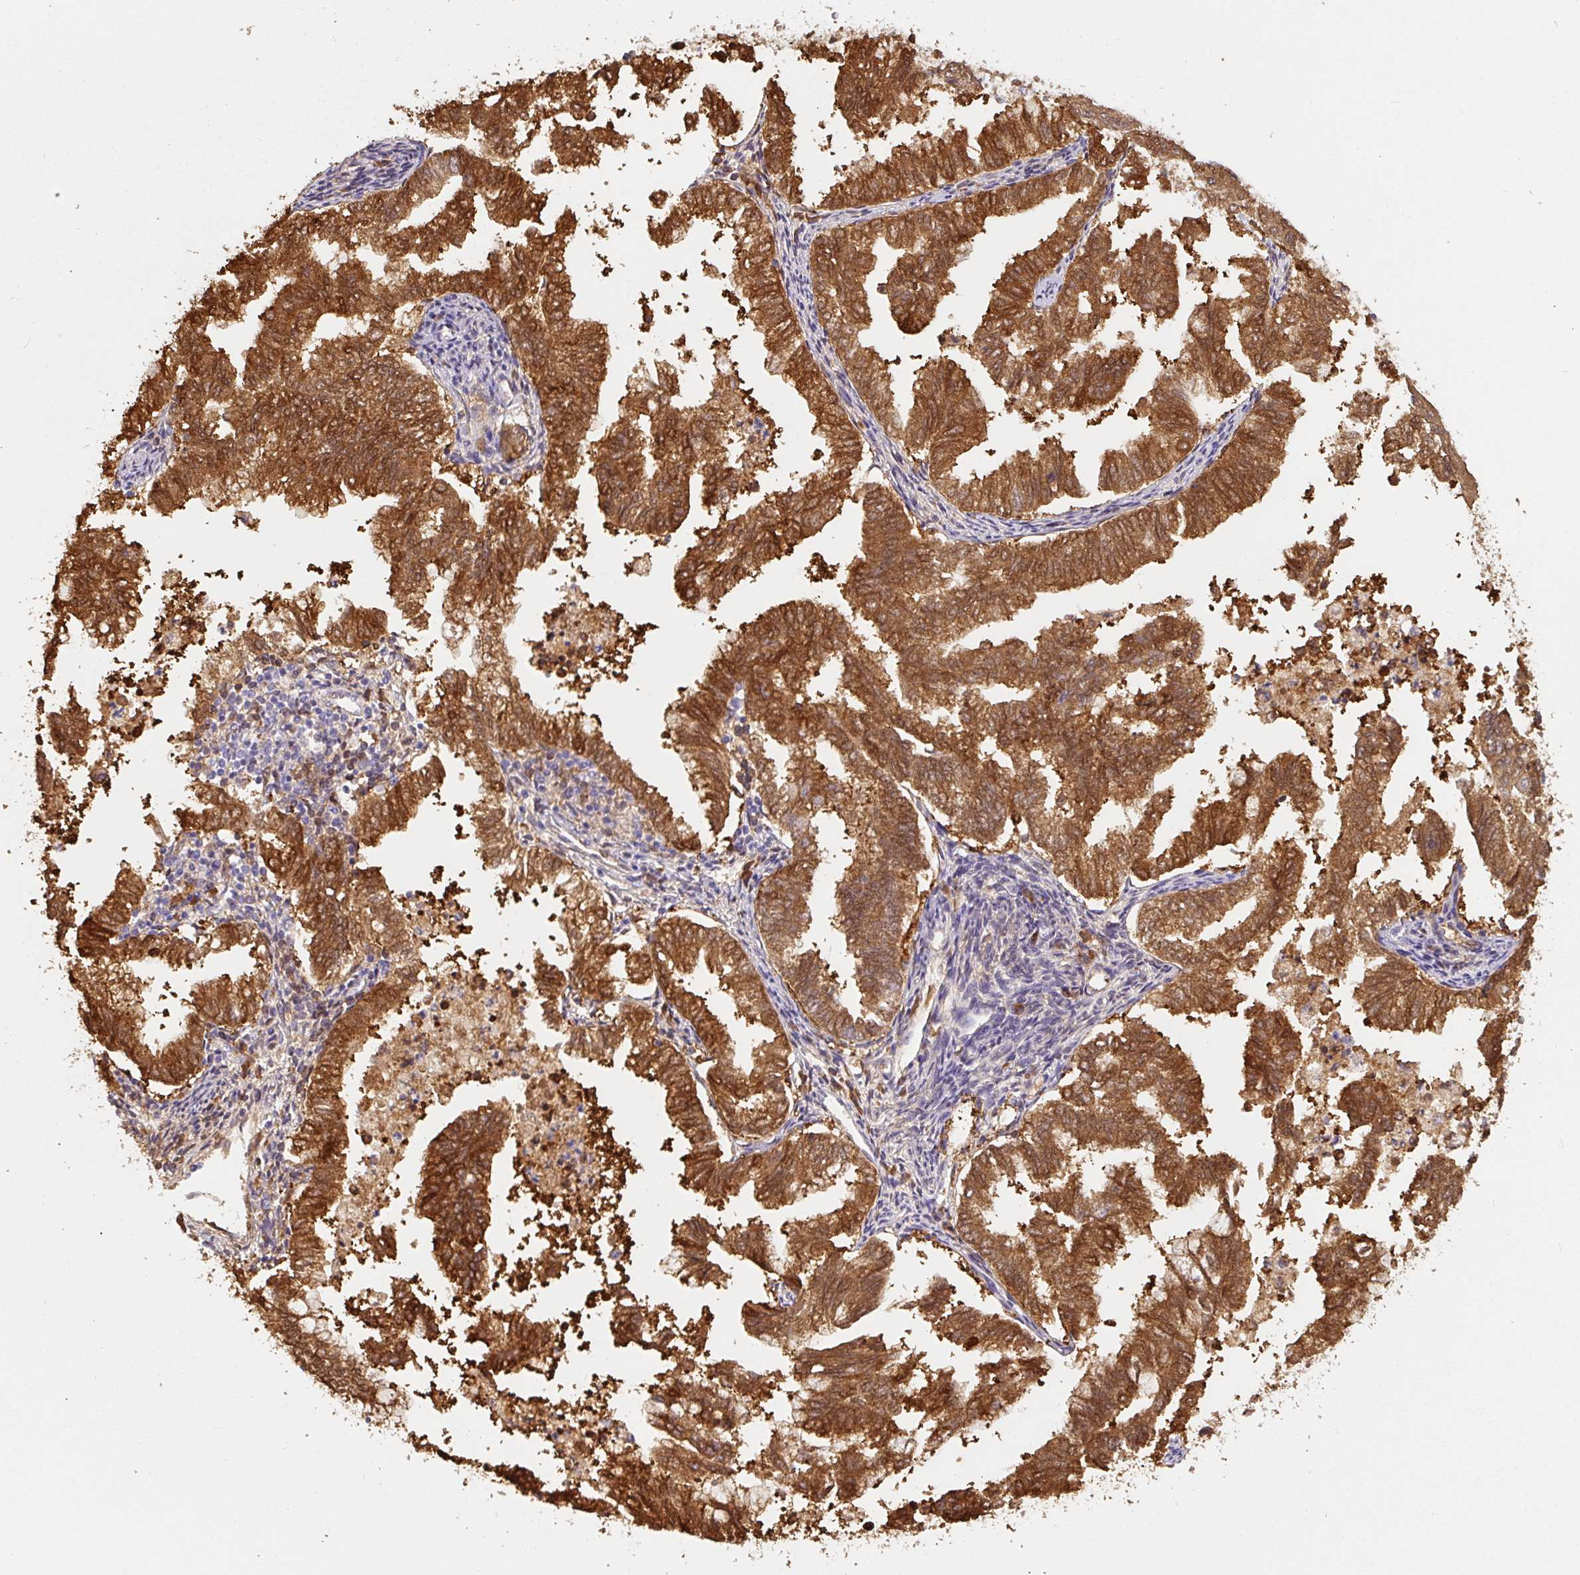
{"staining": {"intensity": "strong", "quantity": ">75%", "location": "cytoplasmic/membranous,nuclear"}, "tissue": "endometrial cancer", "cell_type": "Tumor cells", "image_type": "cancer", "snomed": [{"axis": "morphology", "description": "Necrosis, NOS"}, {"axis": "morphology", "description": "Adenocarcinoma, NOS"}, {"axis": "topography", "description": "Endometrium"}], "caption": "IHC micrograph of neoplastic tissue: adenocarcinoma (endometrial) stained using immunohistochemistry reveals high levels of strong protein expression localized specifically in the cytoplasmic/membranous and nuclear of tumor cells, appearing as a cytoplasmic/membranous and nuclear brown color.", "gene": "ASRGL1", "patient": {"sex": "female", "age": 79}}